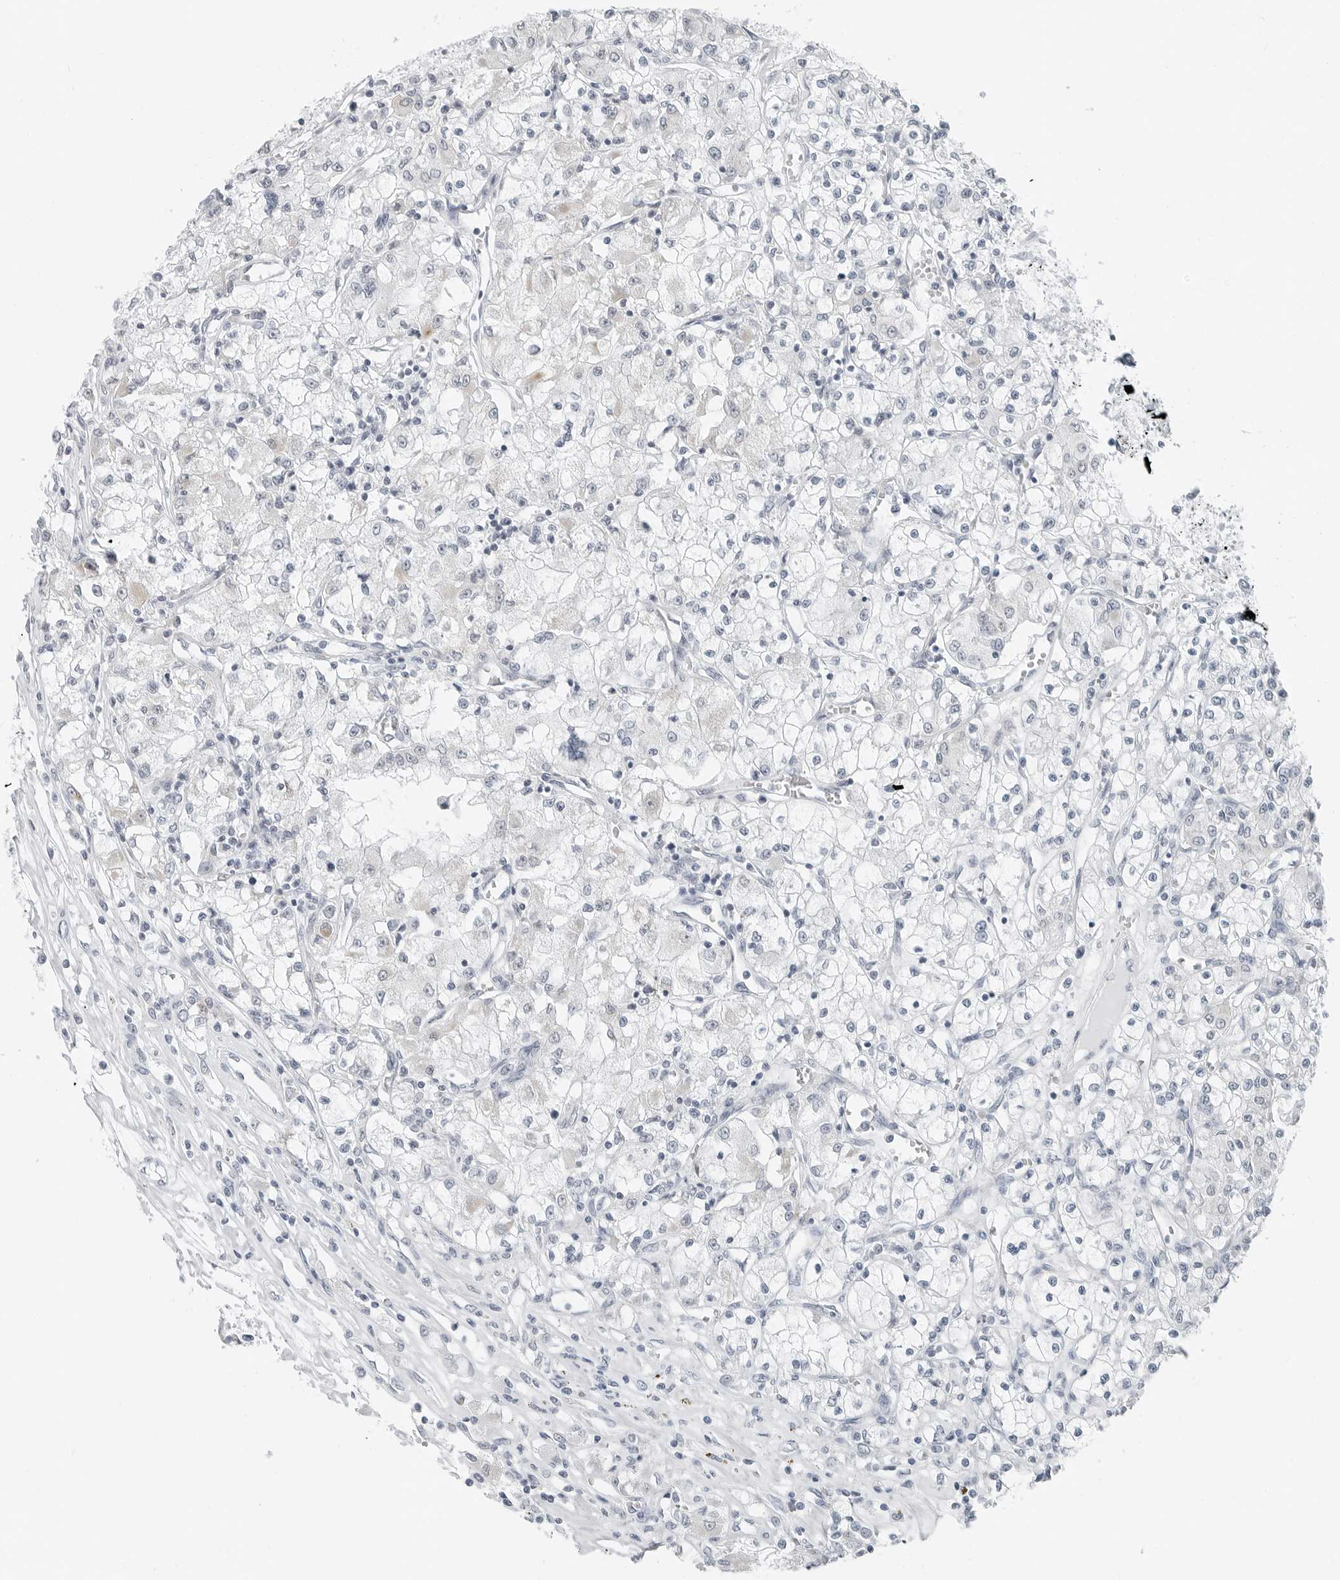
{"staining": {"intensity": "negative", "quantity": "none", "location": "none"}, "tissue": "renal cancer", "cell_type": "Tumor cells", "image_type": "cancer", "snomed": [{"axis": "morphology", "description": "Adenocarcinoma, NOS"}, {"axis": "topography", "description": "Kidney"}], "caption": "Renal cancer was stained to show a protein in brown. There is no significant positivity in tumor cells. (Brightfield microscopy of DAB IHC at high magnification).", "gene": "XIRP1", "patient": {"sex": "female", "age": 59}}